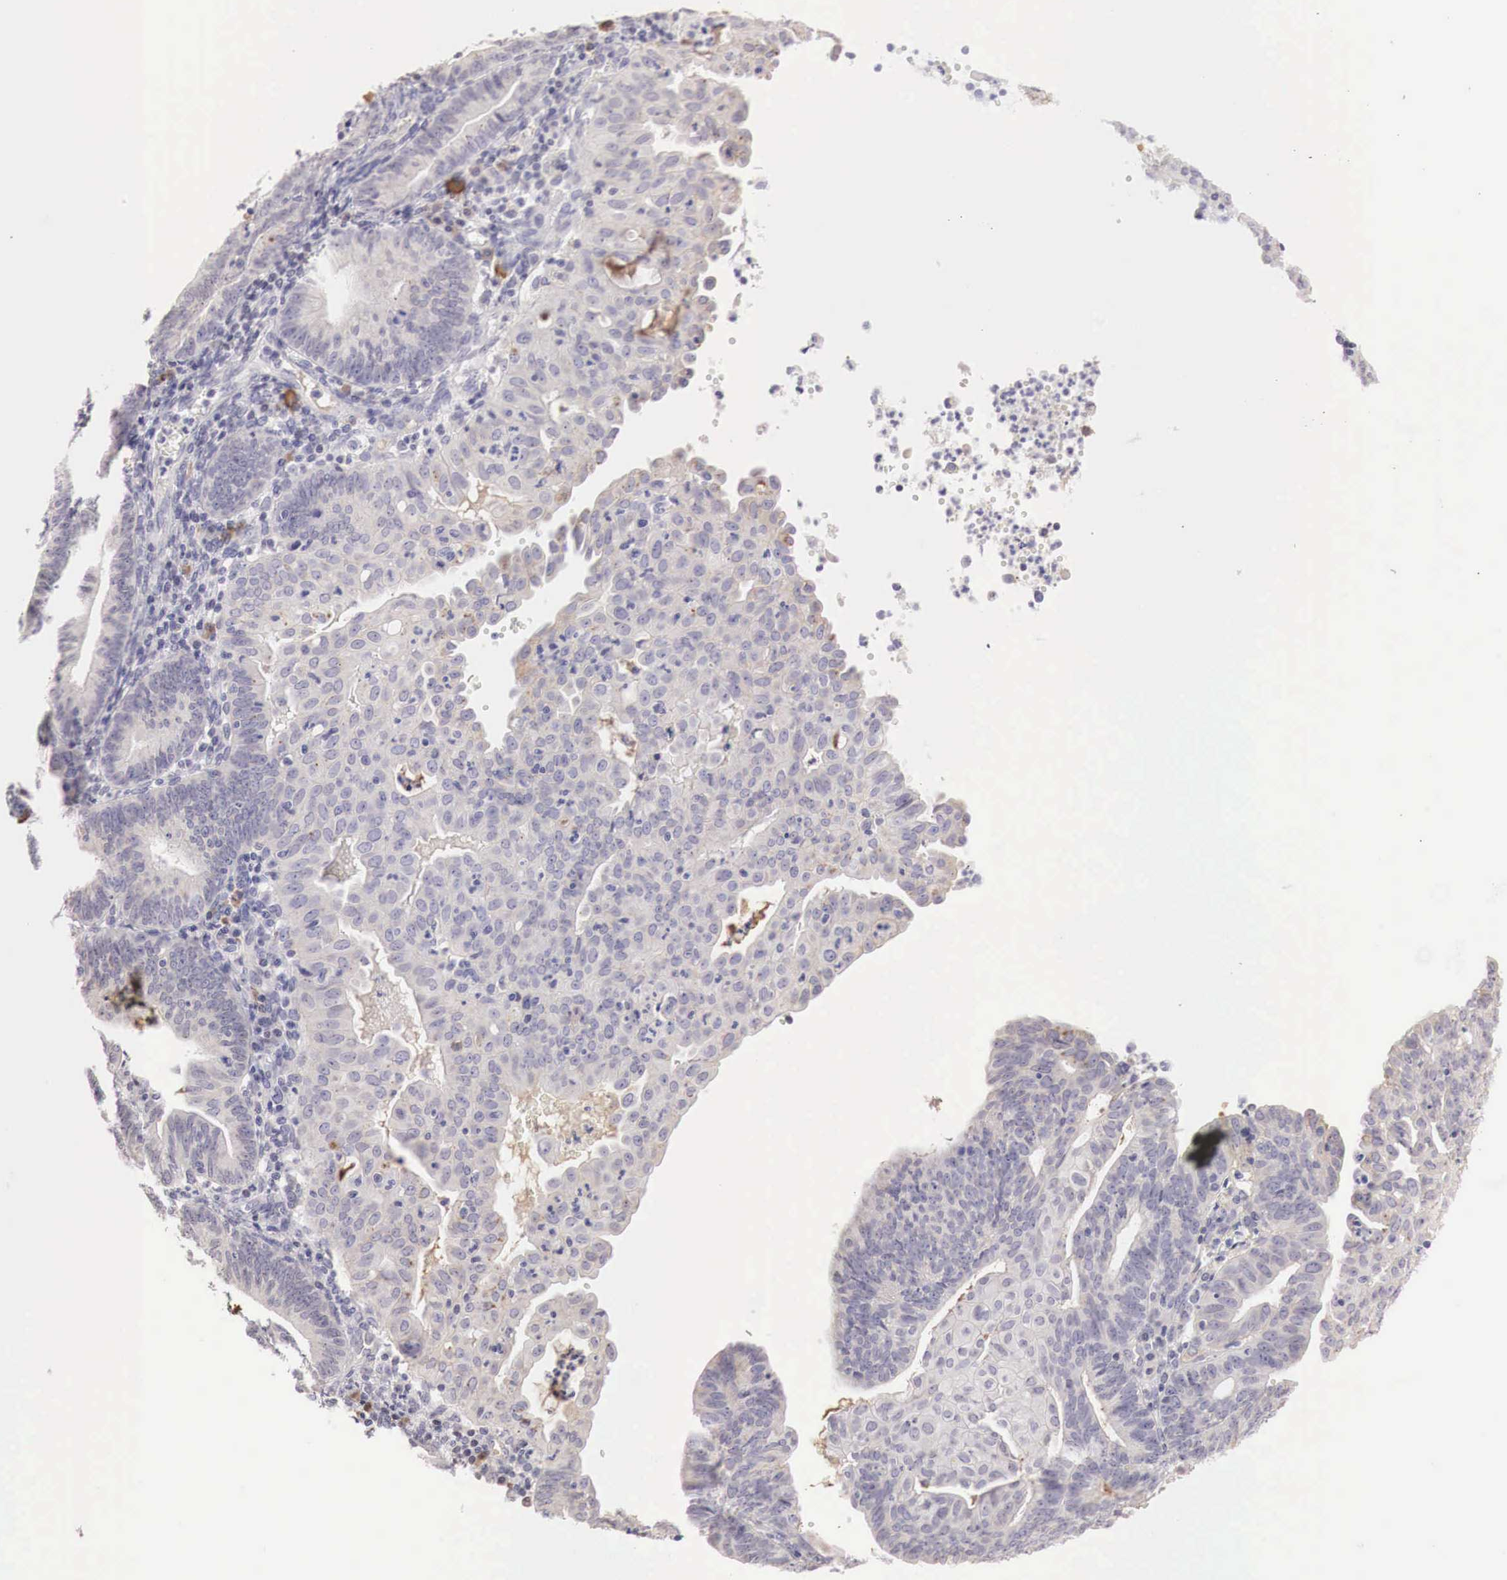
{"staining": {"intensity": "weak", "quantity": "<25%", "location": "cytoplasmic/membranous"}, "tissue": "endometrial cancer", "cell_type": "Tumor cells", "image_type": "cancer", "snomed": [{"axis": "morphology", "description": "Adenocarcinoma, NOS"}, {"axis": "topography", "description": "Endometrium"}], "caption": "This is an immunohistochemistry micrograph of endometrial cancer (adenocarcinoma). There is no staining in tumor cells.", "gene": "XPNPEP2", "patient": {"sex": "female", "age": 60}}